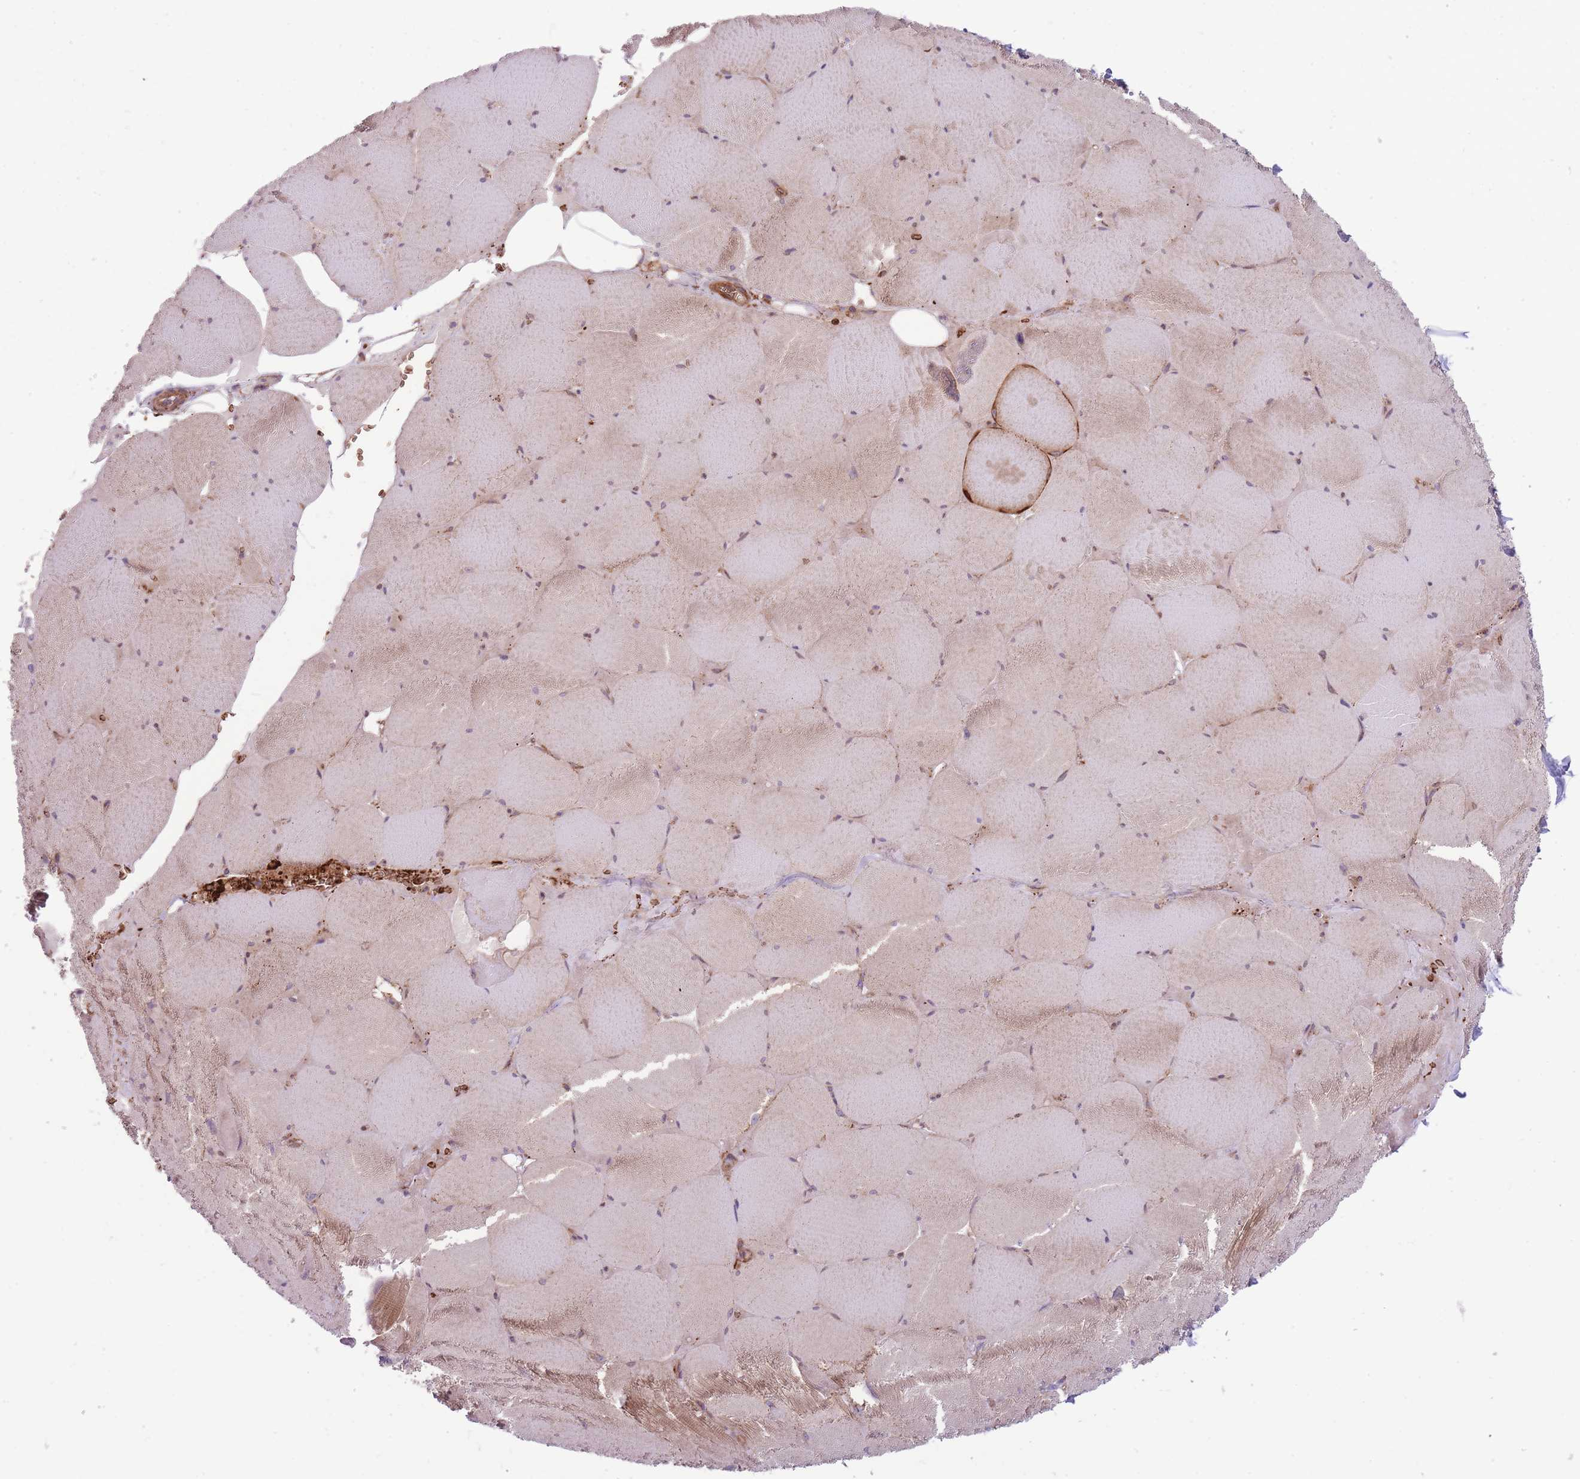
{"staining": {"intensity": "moderate", "quantity": "25%-75%", "location": "cytoplasmic/membranous"}, "tissue": "skeletal muscle", "cell_type": "Myocytes", "image_type": "normal", "snomed": [{"axis": "morphology", "description": "Normal tissue, NOS"}, {"axis": "topography", "description": "Skeletal muscle"}, {"axis": "topography", "description": "Head-Neck"}], "caption": "Protein staining of unremarkable skeletal muscle reveals moderate cytoplasmic/membranous positivity in approximately 25%-75% of myocytes.", "gene": "ANKRD10", "patient": {"sex": "male", "age": 66}}